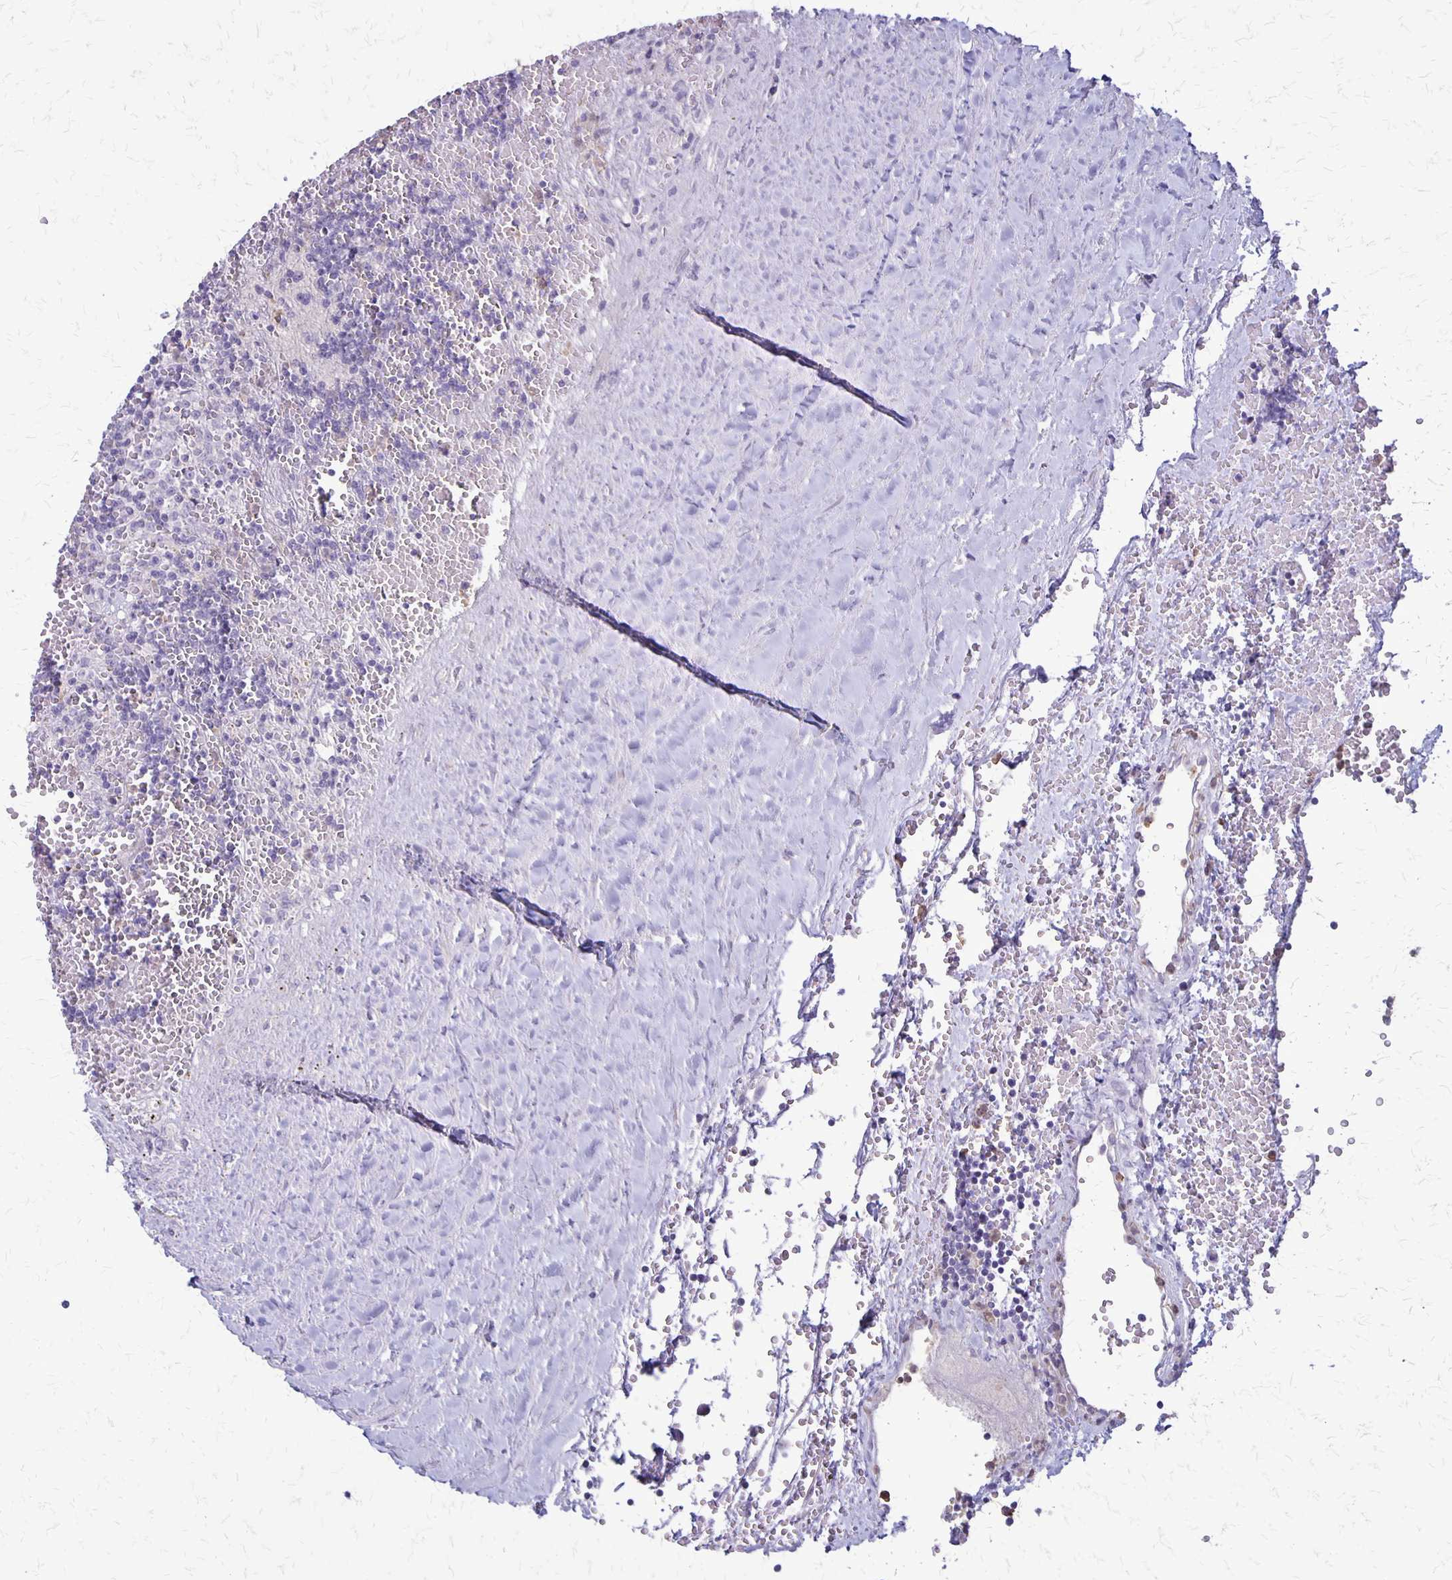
{"staining": {"intensity": "negative", "quantity": "none", "location": "none"}, "tissue": "lymphoma", "cell_type": "Tumor cells", "image_type": "cancer", "snomed": [{"axis": "morphology", "description": "Malignant lymphoma, non-Hodgkin's type, Low grade"}, {"axis": "topography", "description": "Spleen"}], "caption": "This micrograph is of lymphoma stained with IHC to label a protein in brown with the nuclei are counter-stained blue. There is no staining in tumor cells.", "gene": "SEPTIN5", "patient": {"sex": "male", "age": 60}}